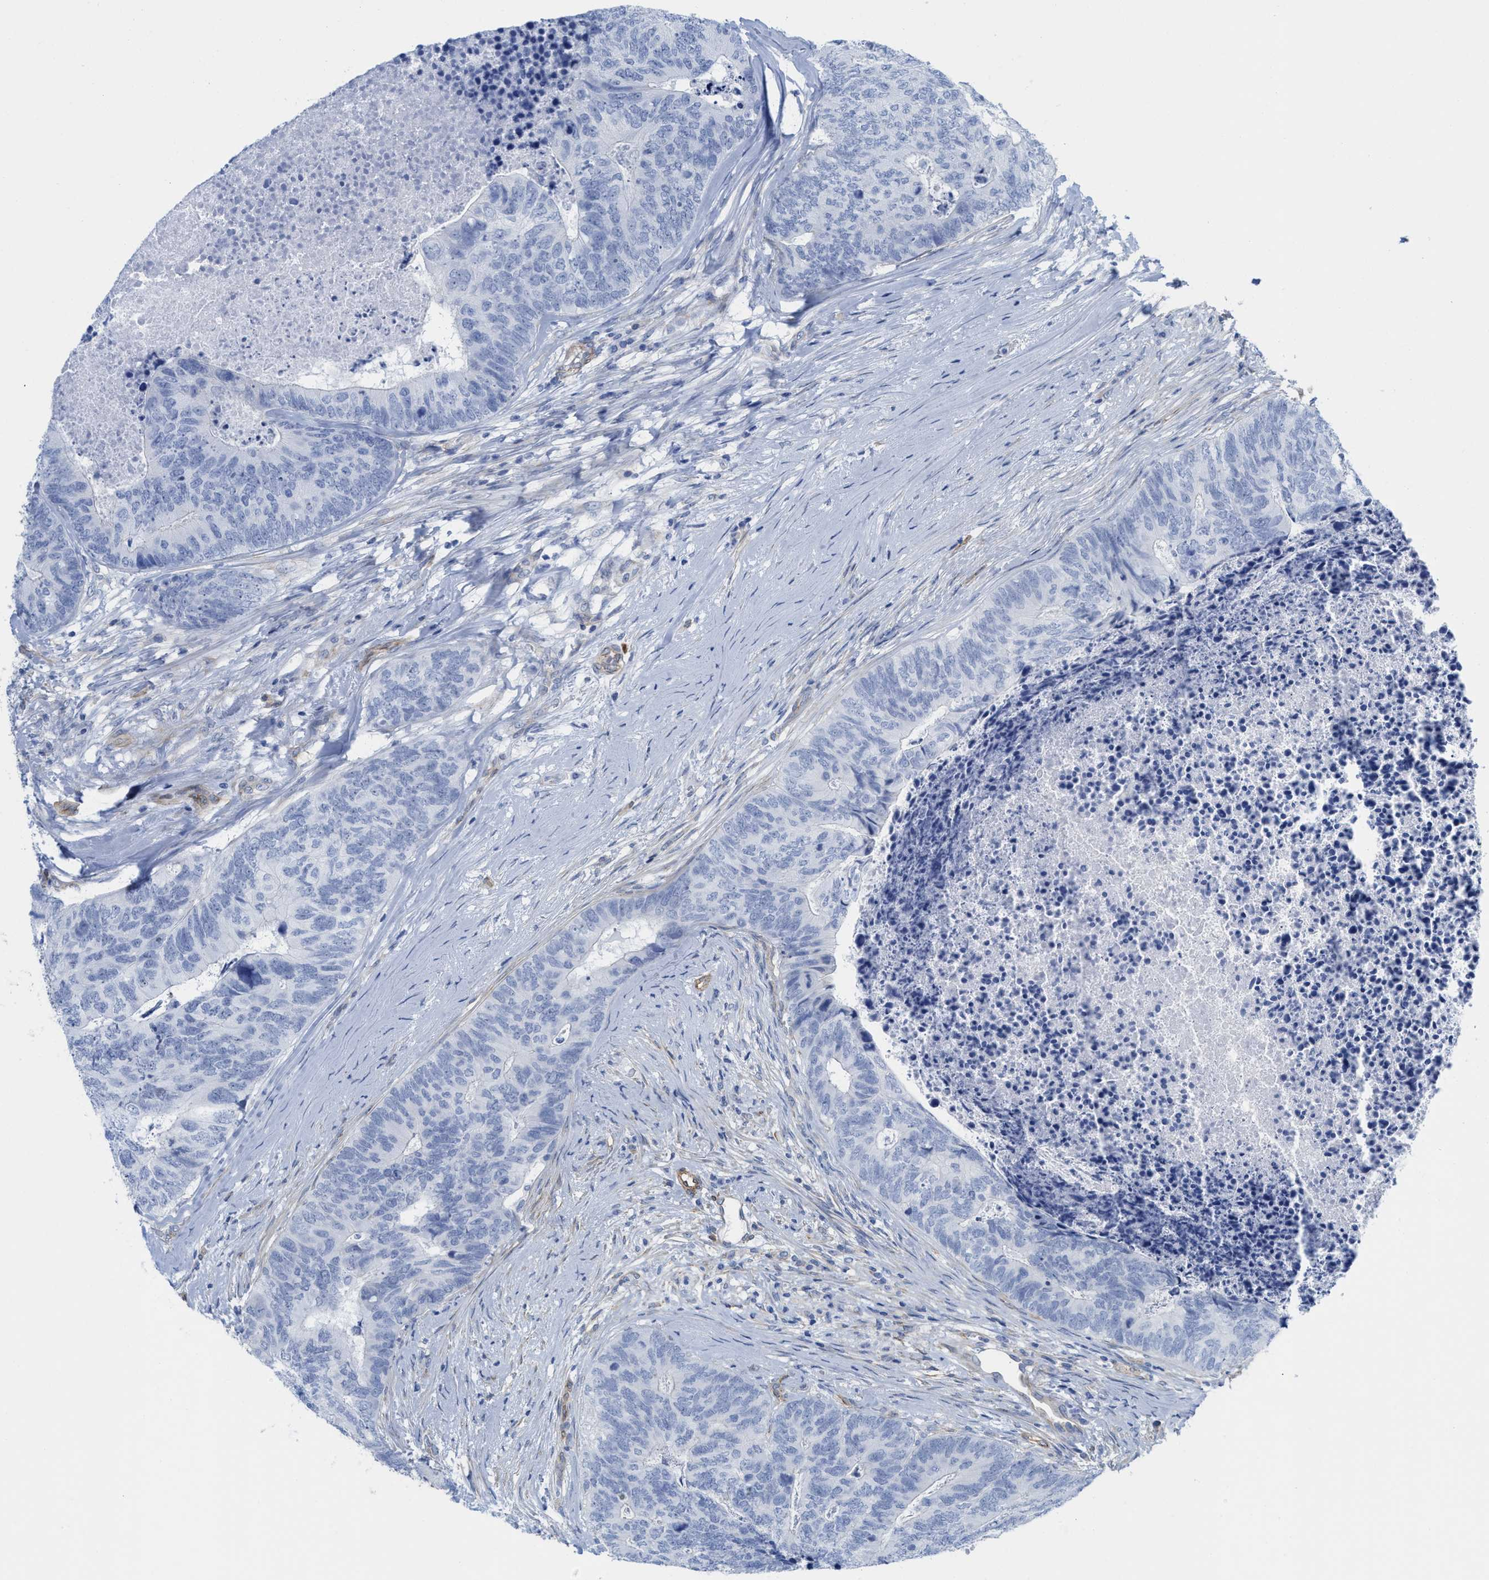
{"staining": {"intensity": "negative", "quantity": "none", "location": "none"}, "tissue": "colorectal cancer", "cell_type": "Tumor cells", "image_type": "cancer", "snomed": [{"axis": "morphology", "description": "Adenocarcinoma, NOS"}, {"axis": "topography", "description": "Colon"}], "caption": "This is an IHC photomicrograph of colorectal cancer (adenocarcinoma). There is no expression in tumor cells.", "gene": "TUB", "patient": {"sex": "female", "age": 67}}